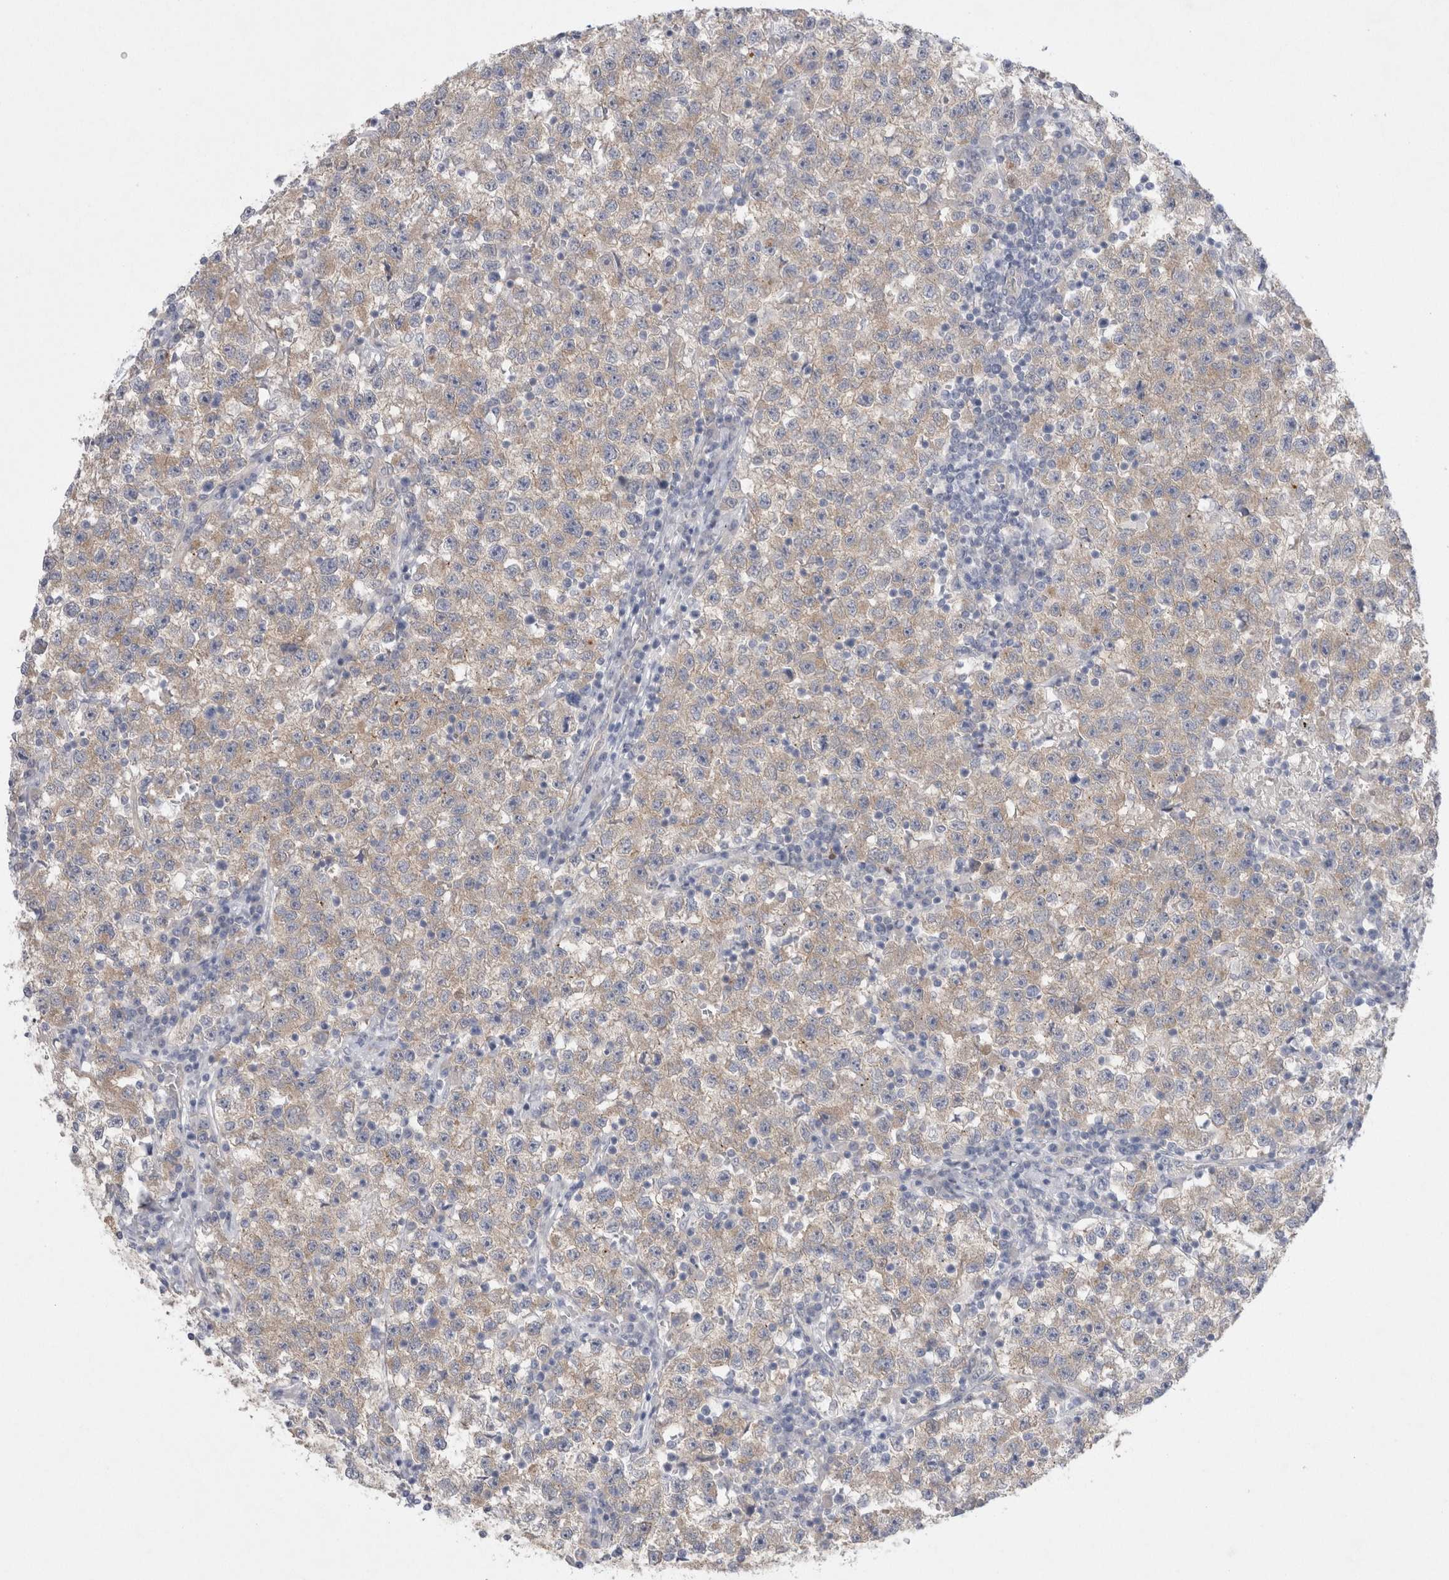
{"staining": {"intensity": "weak", "quantity": ">75%", "location": "cytoplasmic/membranous"}, "tissue": "testis cancer", "cell_type": "Tumor cells", "image_type": "cancer", "snomed": [{"axis": "morphology", "description": "Seminoma, NOS"}, {"axis": "topography", "description": "Testis"}], "caption": "Weak cytoplasmic/membranous protein staining is appreciated in about >75% of tumor cells in testis cancer.", "gene": "WIPF2", "patient": {"sex": "male", "age": 22}}